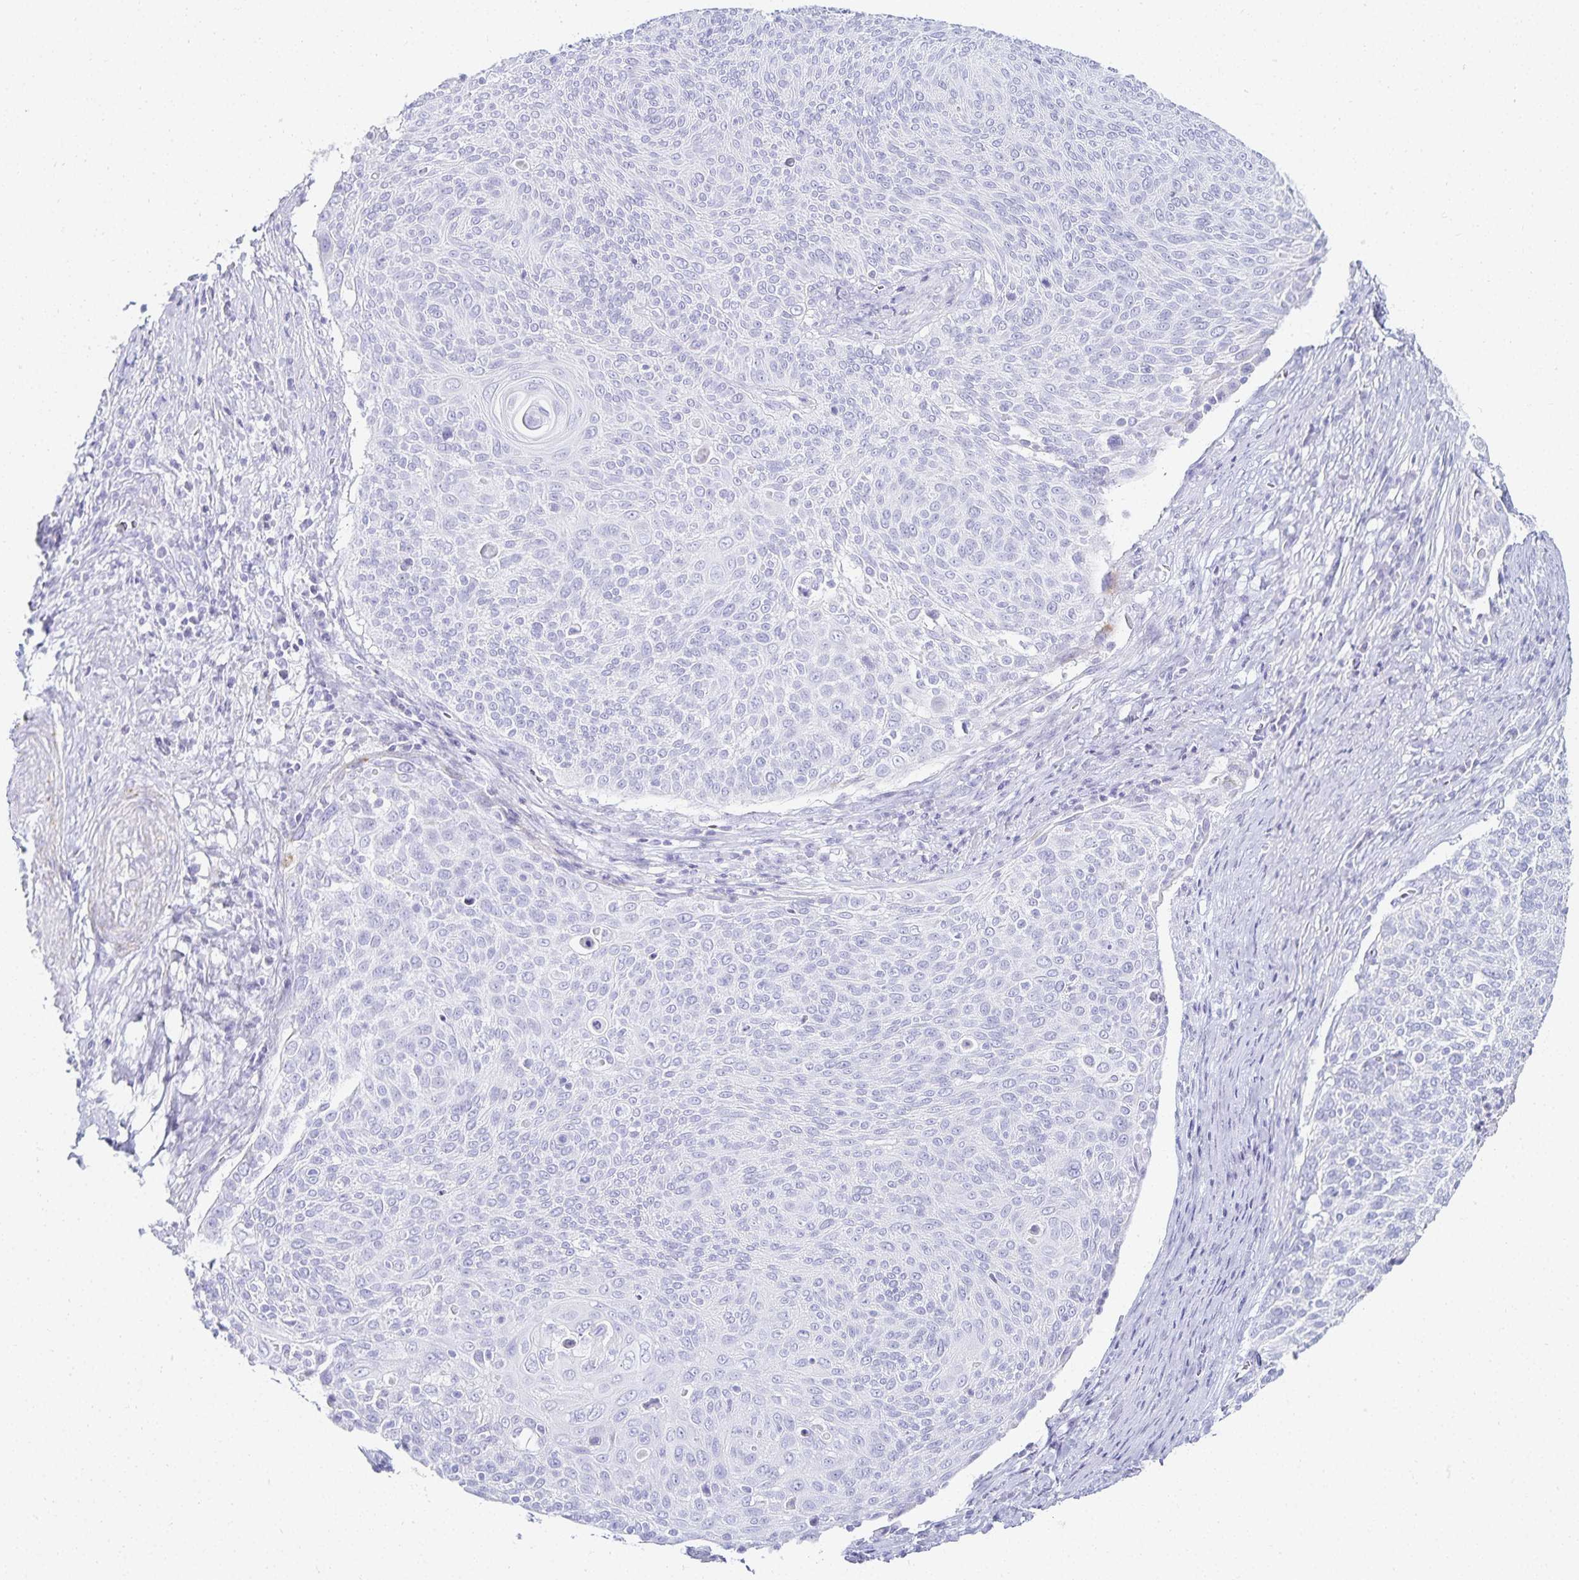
{"staining": {"intensity": "negative", "quantity": "none", "location": "none"}, "tissue": "cervical cancer", "cell_type": "Tumor cells", "image_type": "cancer", "snomed": [{"axis": "morphology", "description": "Squamous cell carcinoma, NOS"}, {"axis": "topography", "description": "Cervix"}], "caption": "IHC histopathology image of cervical cancer (squamous cell carcinoma) stained for a protein (brown), which displays no staining in tumor cells.", "gene": "GP2", "patient": {"sex": "female", "age": 31}}